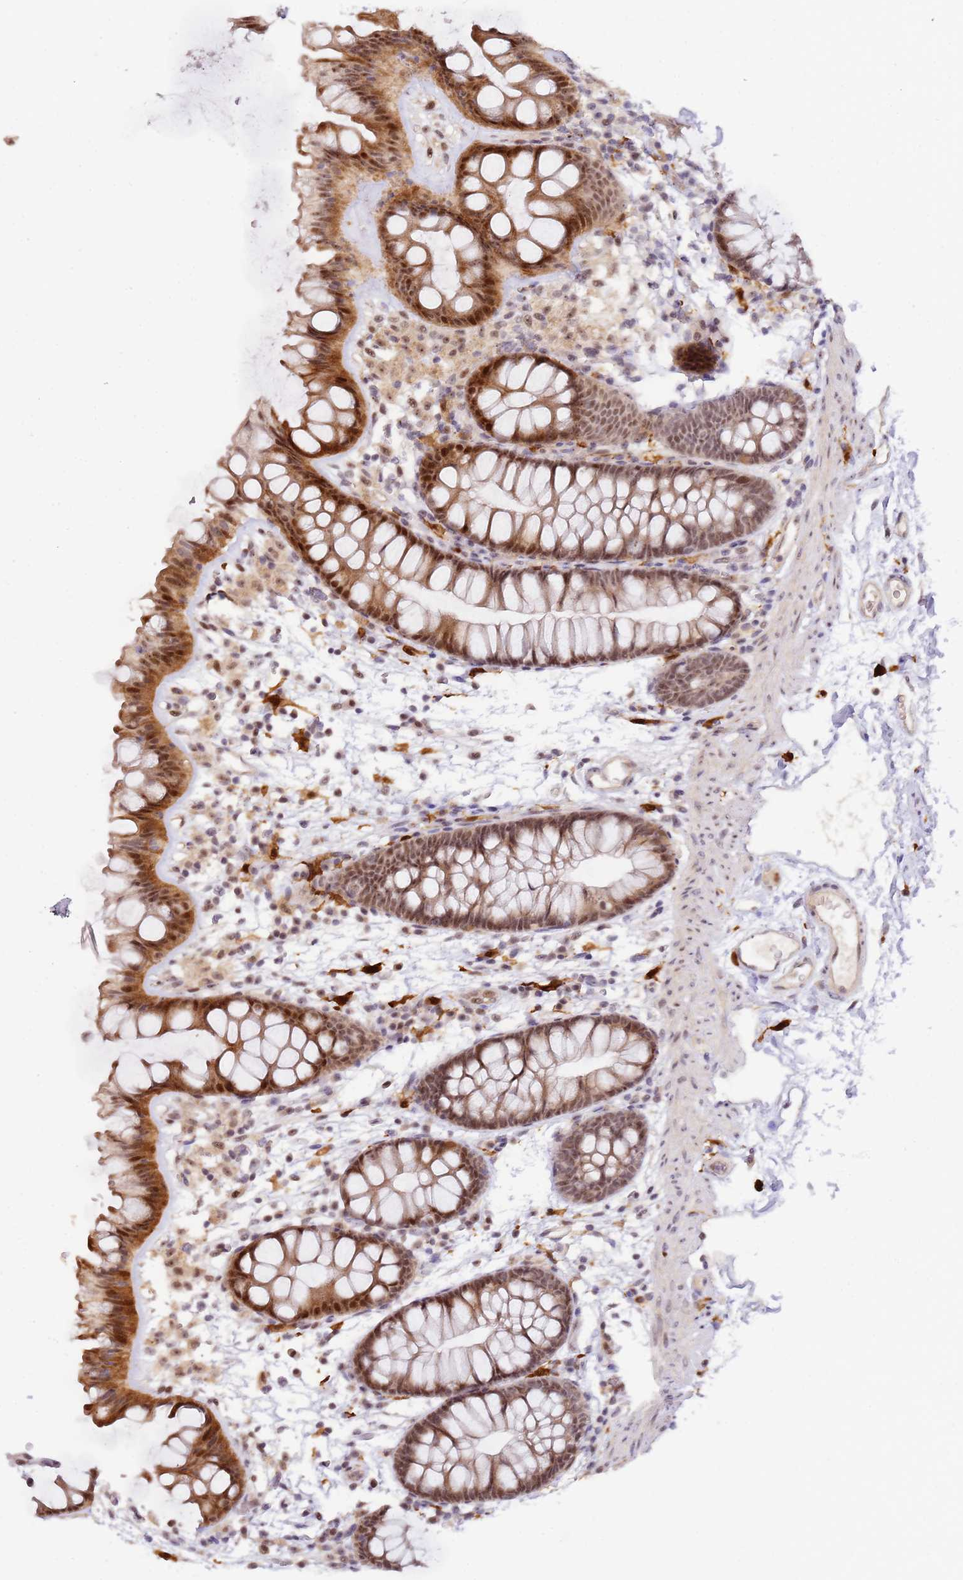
{"staining": {"intensity": "weak", "quantity": ">75%", "location": "nuclear"}, "tissue": "colon", "cell_type": "Endothelial cells", "image_type": "normal", "snomed": [{"axis": "morphology", "description": "Normal tissue, NOS"}, {"axis": "topography", "description": "Colon"}], "caption": "Human colon stained for a protein (brown) exhibits weak nuclear positive staining in about >75% of endothelial cells.", "gene": "LGALSL", "patient": {"sex": "female", "age": 62}}